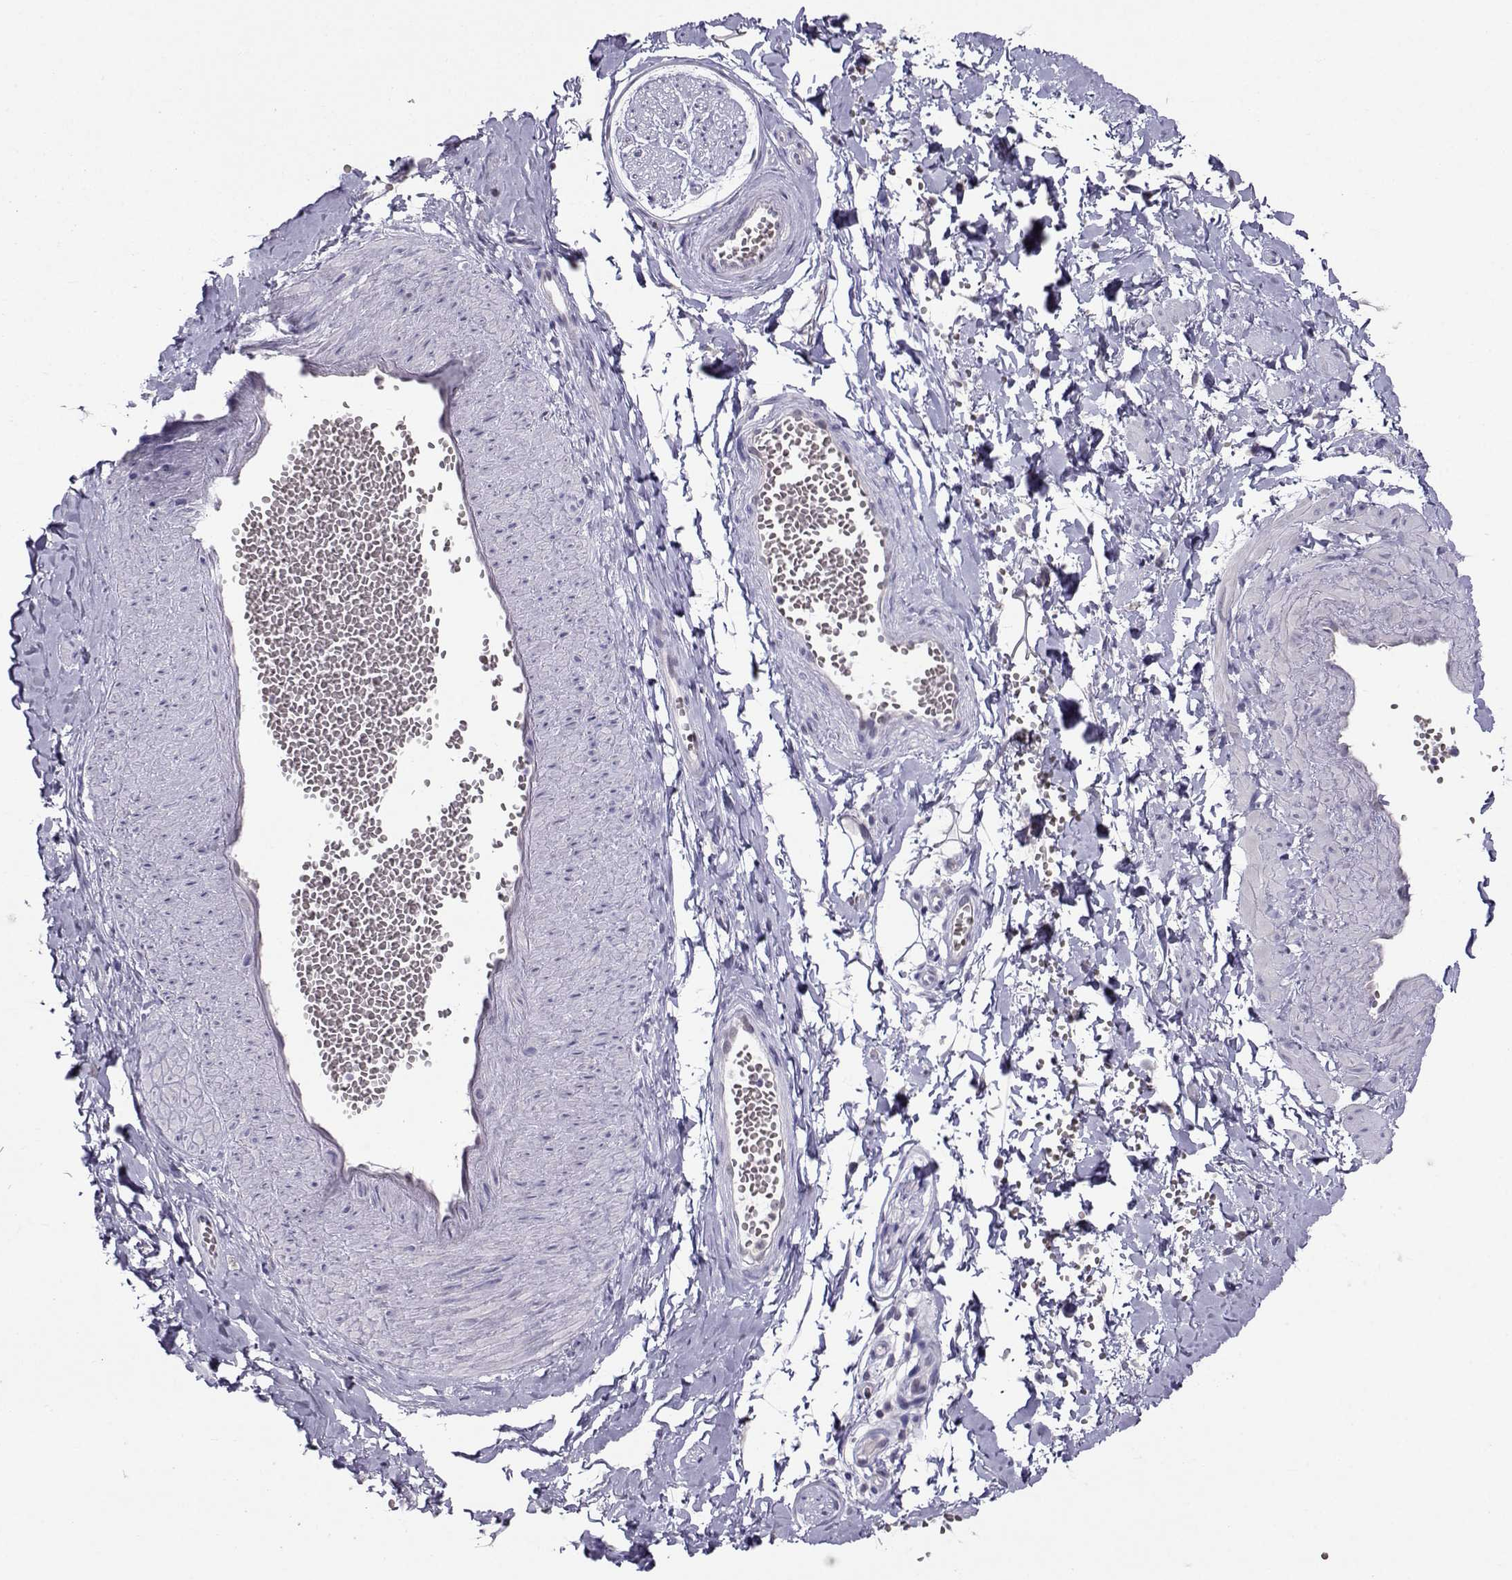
{"staining": {"intensity": "negative", "quantity": "none", "location": "none"}, "tissue": "adipose tissue", "cell_type": "Adipocytes", "image_type": "normal", "snomed": [{"axis": "morphology", "description": "Normal tissue, NOS"}, {"axis": "topography", "description": "Smooth muscle"}, {"axis": "topography", "description": "Peripheral nerve tissue"}], "caption": "Adipocytes show no significant expression in unremarkable adipose tissue. (Stains: DAB immunohistochemistry (IHC) with hematoxylin counter stain, Microscopy: brightfield microscopy at high magnification).", "gene": "PGK1", "patient": {"sex": "male", "age": 22}}